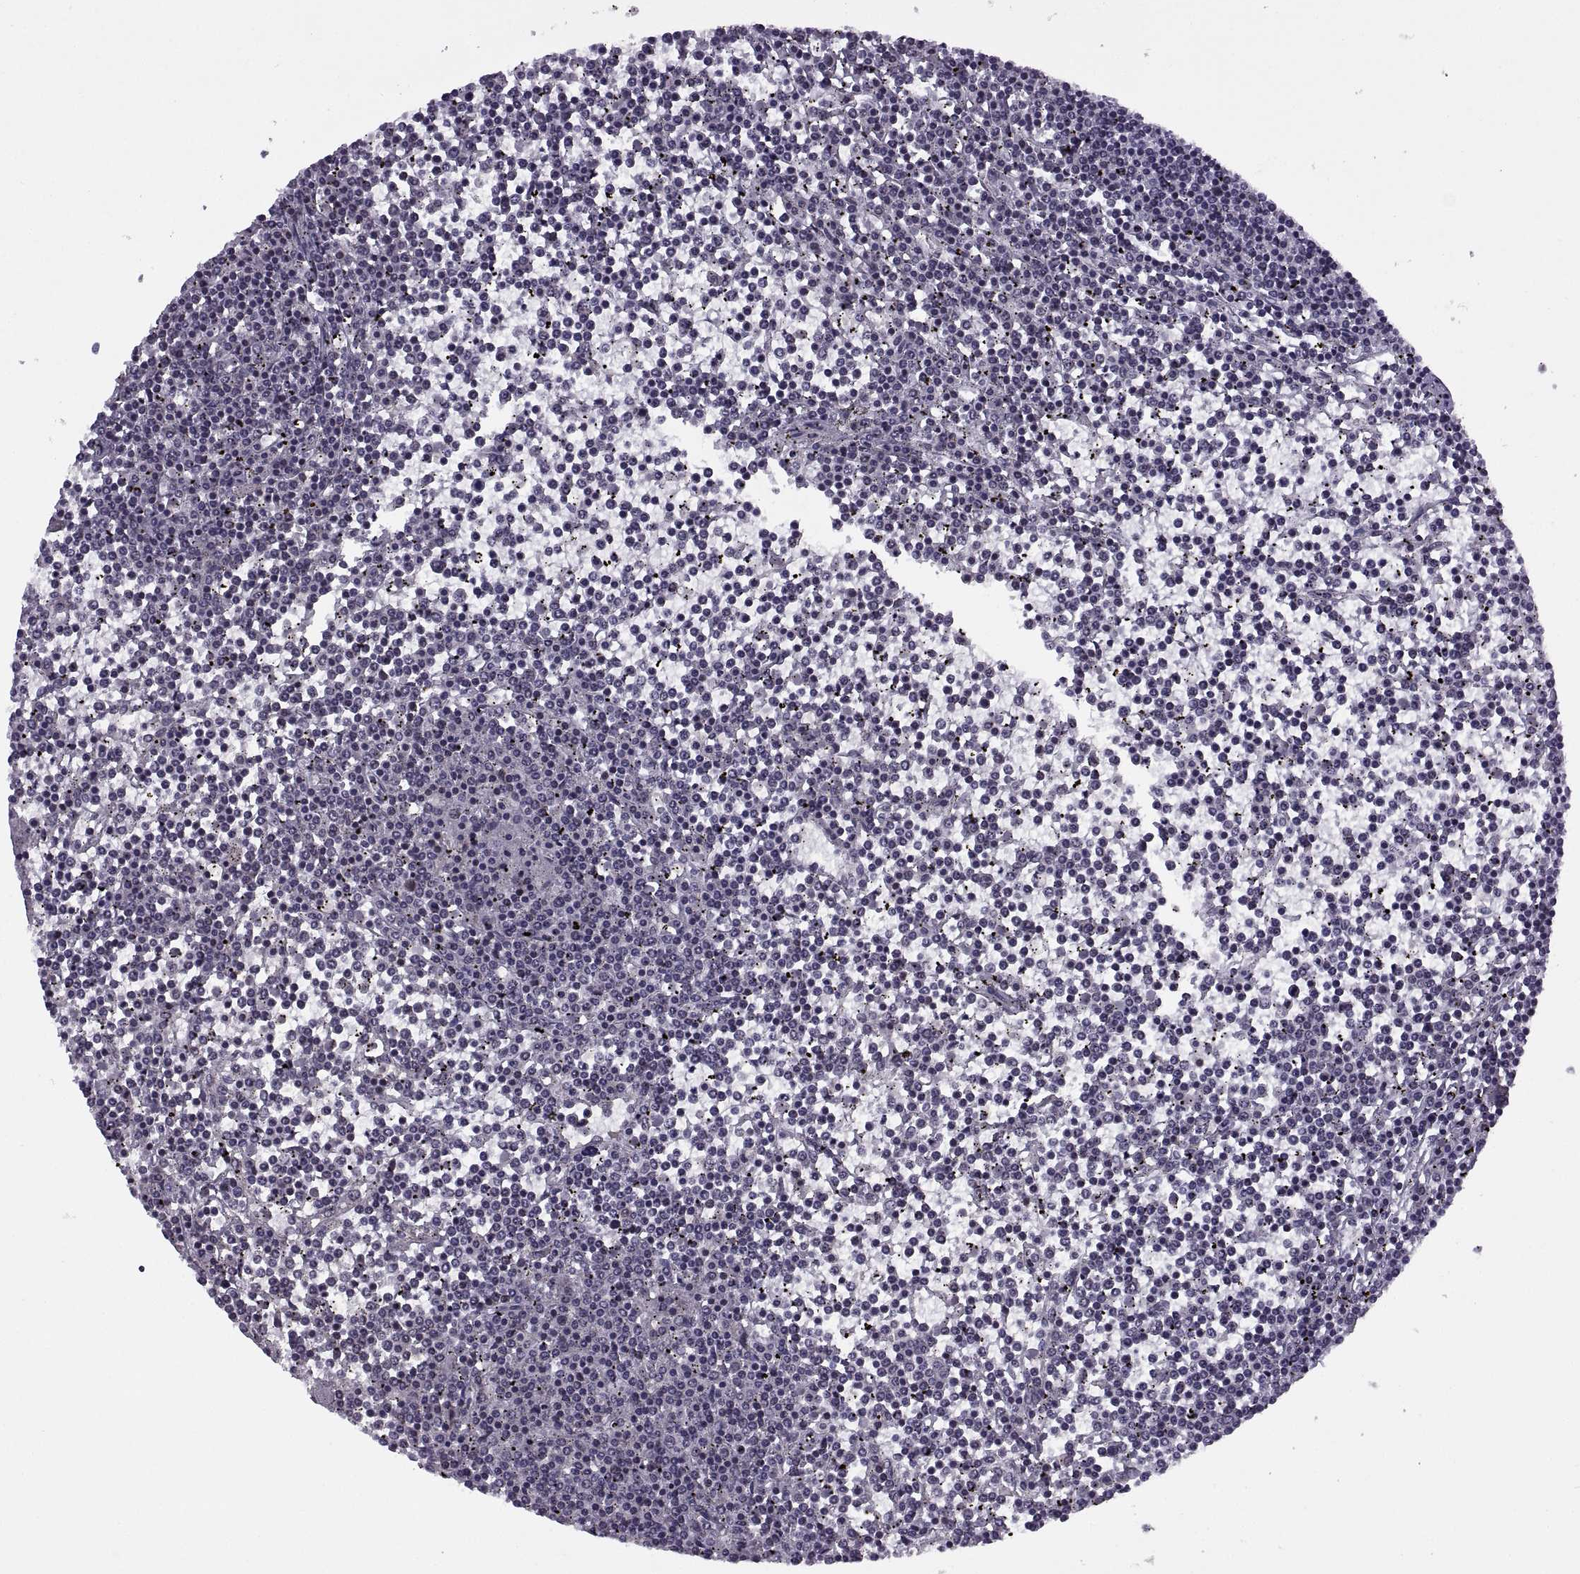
{"staining": {"intensity": "negative", "quantity": "none", "location": "none"}, "tissue": "lymphoma", "cell_type": "Tumor cells", "image_type": "cancer", "snomed": [{"axis": "morphology", "description": "Malignant lymphoma, non-Hodgkin's type, Low grade"}, {"axis": "topography", "description": "Spleen"}], "caption": "Malignant lymphoma, non-Hodgkin's type (low-grade) was stained to show a protein in brown. There is no significant staining in tumor cells.", "gene": "INTS3", "patient": {"sex": "female", "age": 19}}